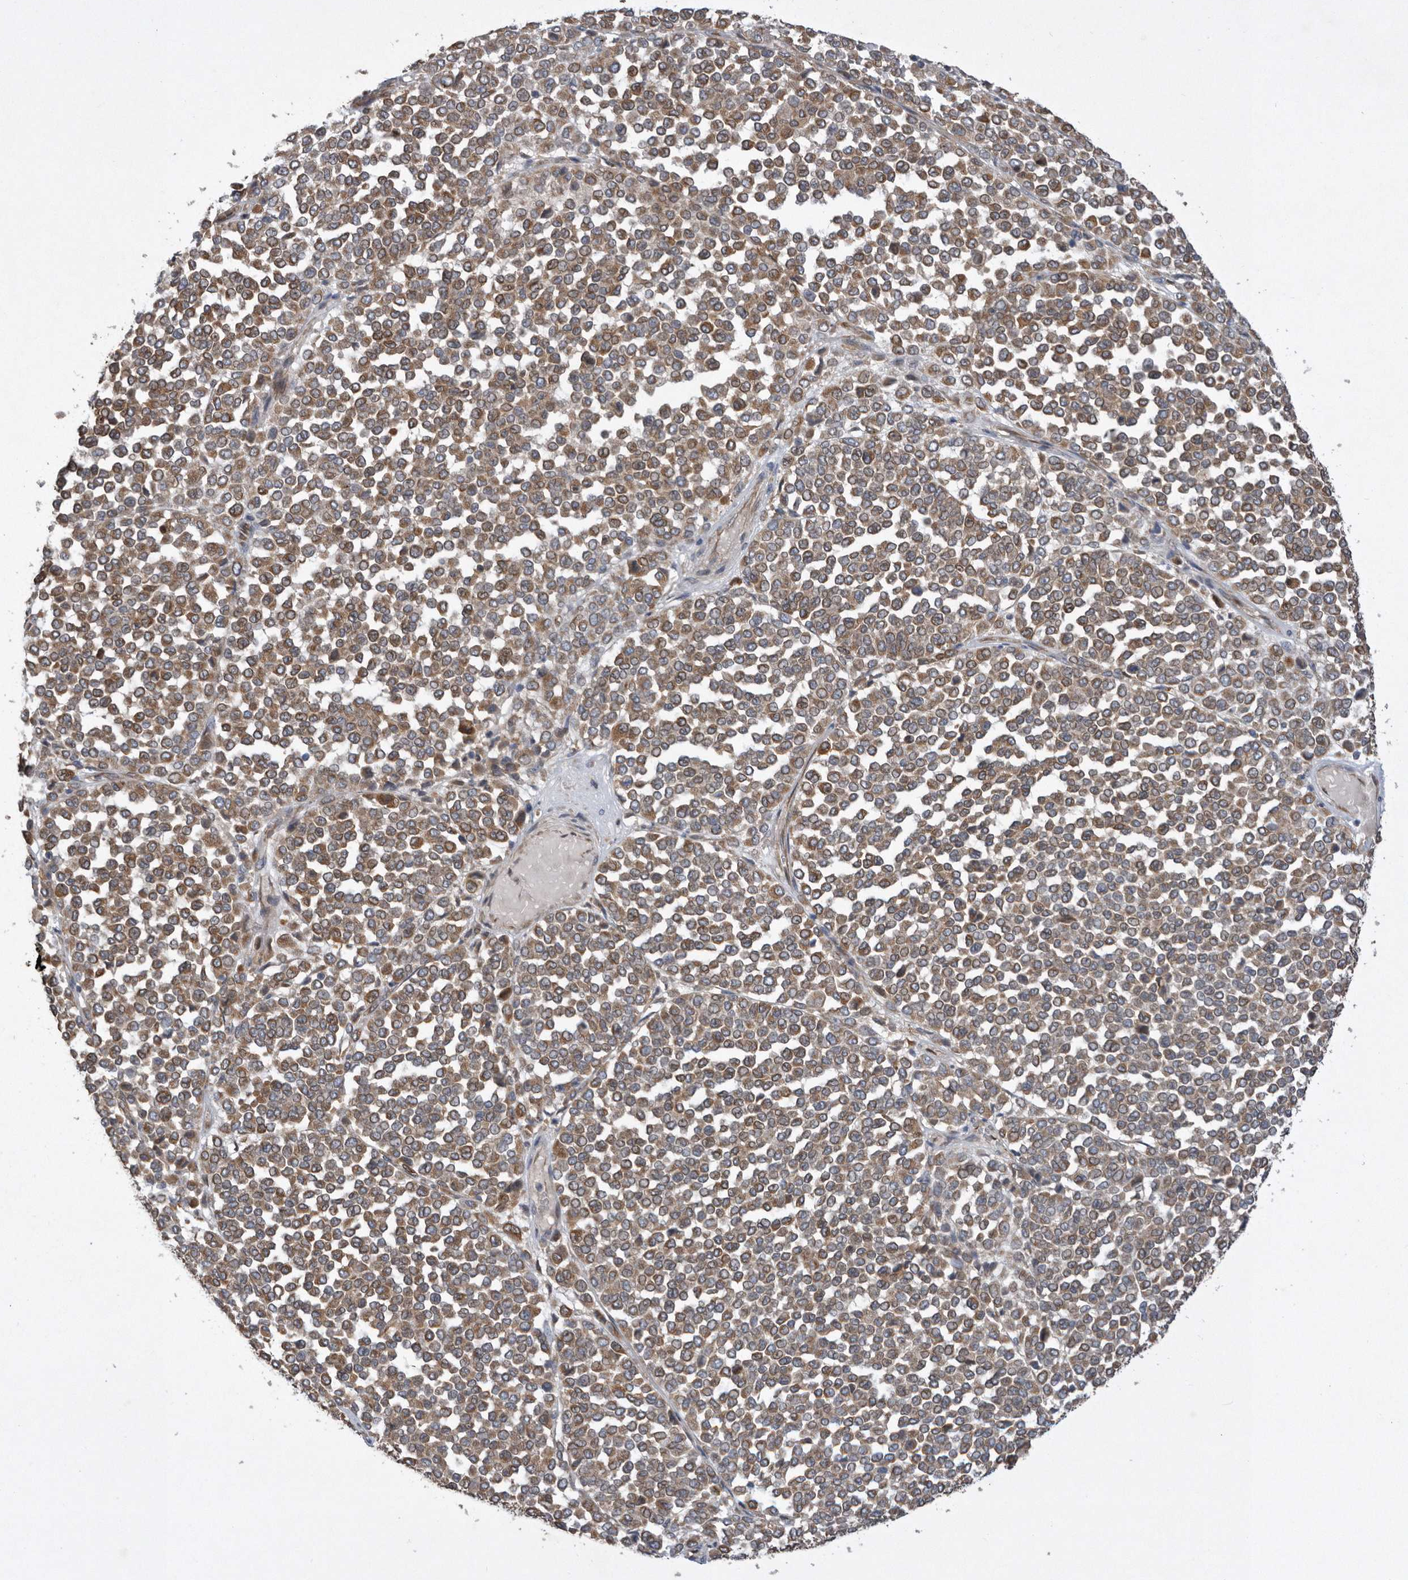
{"staining": {"intensity": "moderate", "quantity": ">75%", "location": "cytoplasmic/membranous"}, "tissue": "melanoma", "cell_type": "Tumor cells", "image_type": "cancer", "snomed": [{"axis": "morphology", "description": "Malignant melanoma, Metastatic site"}, {"axis": "topography", "description": "Pancreas"}], "caption": "Tumor cells exhibit medium levels of moderate cytoplasmic/membranous positivity in approximately >75% of cells in malignant melanoma (metastatic site).", "gene": "PON2", "patient": {"sex": "female", "age": 30}}